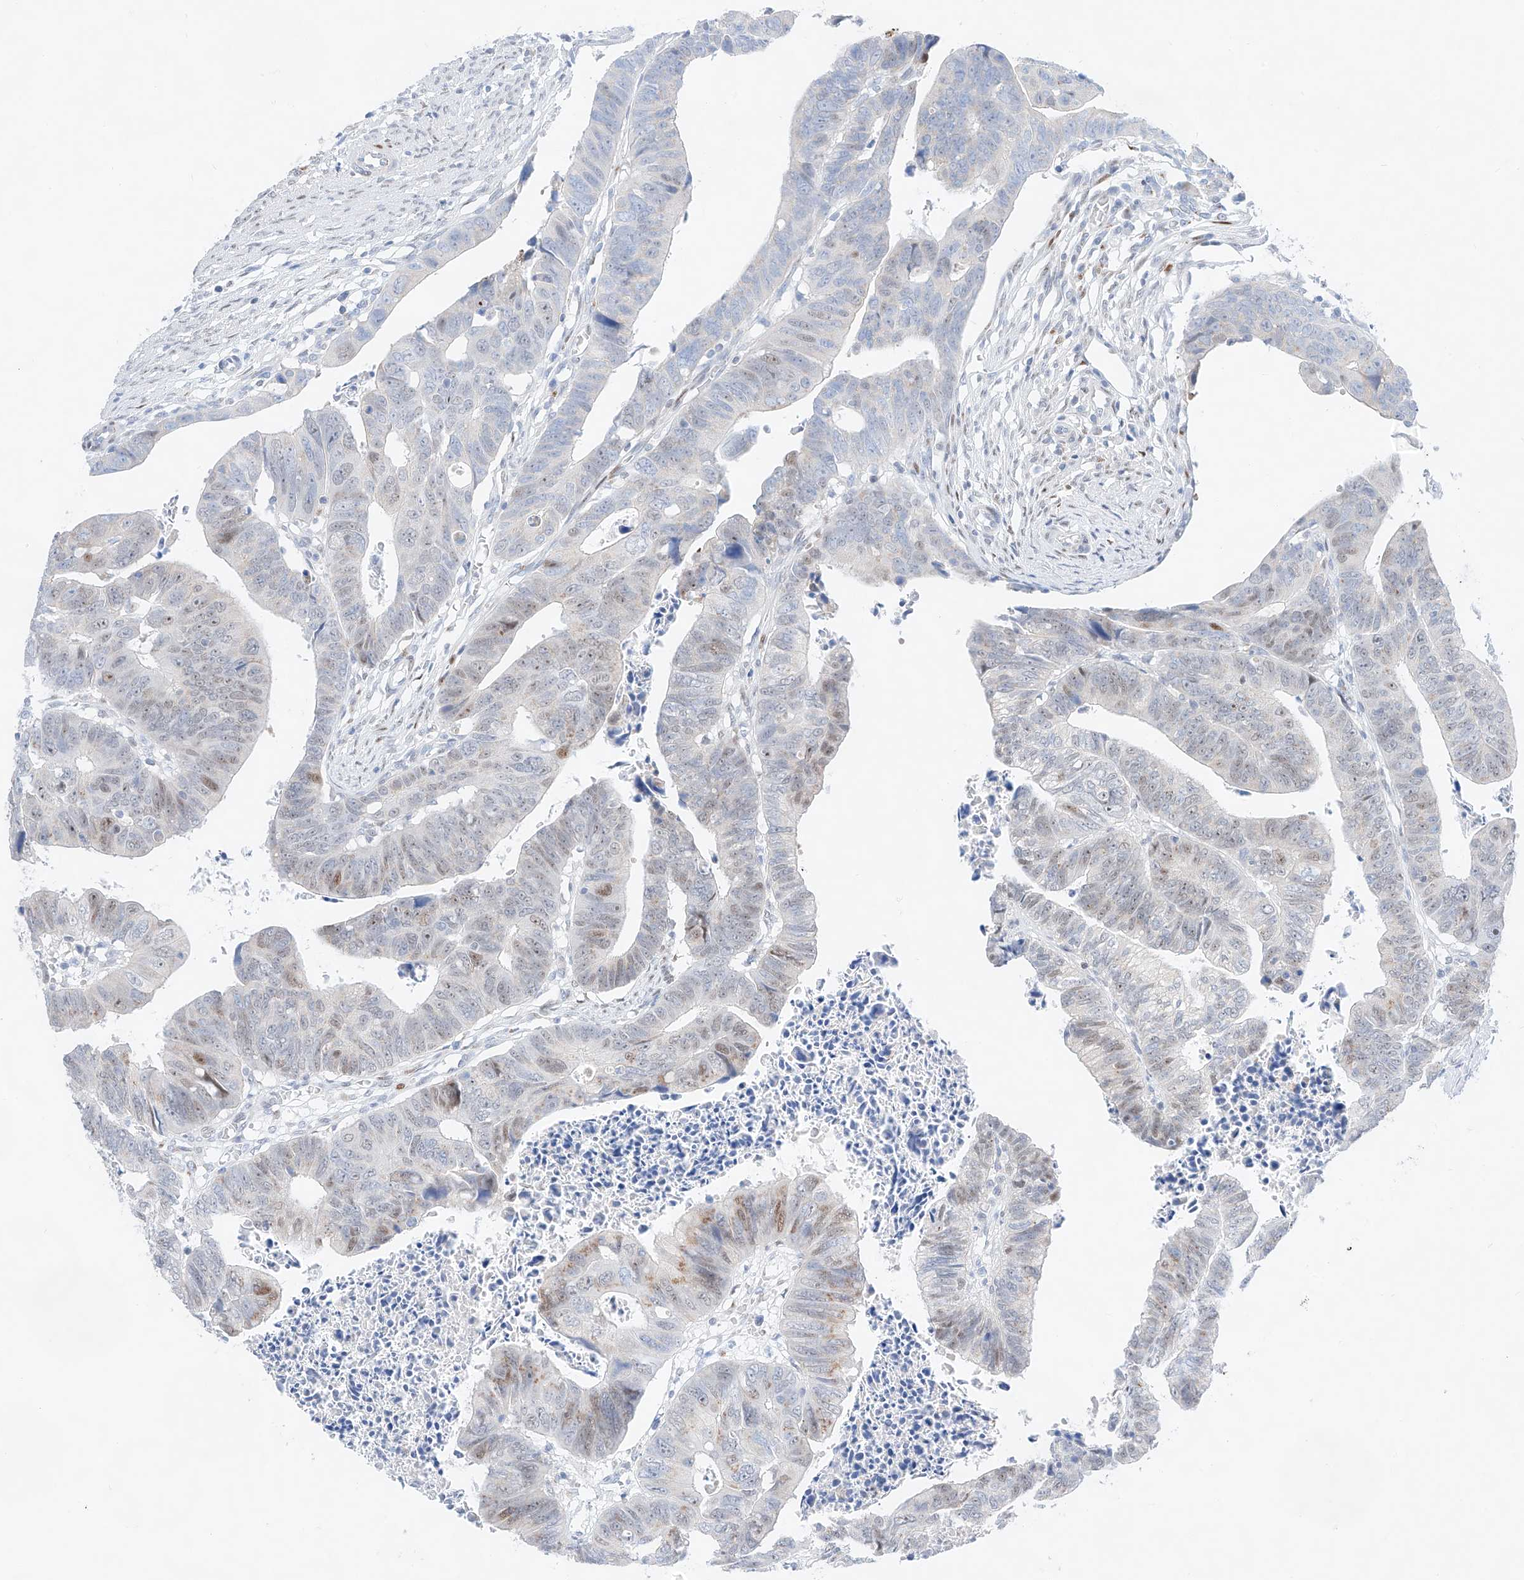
{"staining": {"intensity": "weak", "quantity": "<25%", "location": "cytoplasmic/membranous,nuclear"}, "tissue": "colorectal cancer", "cell_type": "Tumor cells", "image_type": "cancer", "snomed": [{"axis": "morphology", "description": "Adenocarcinoma, NOS"}, {"axis": "topography", "description": "Rectum"}], "caption": "Tumor cells are negative for brown protein staining in adenocarcinoma (colorectal).", "gene": "NT5C3B", "patient": {"sex": "female", "age": 65}}